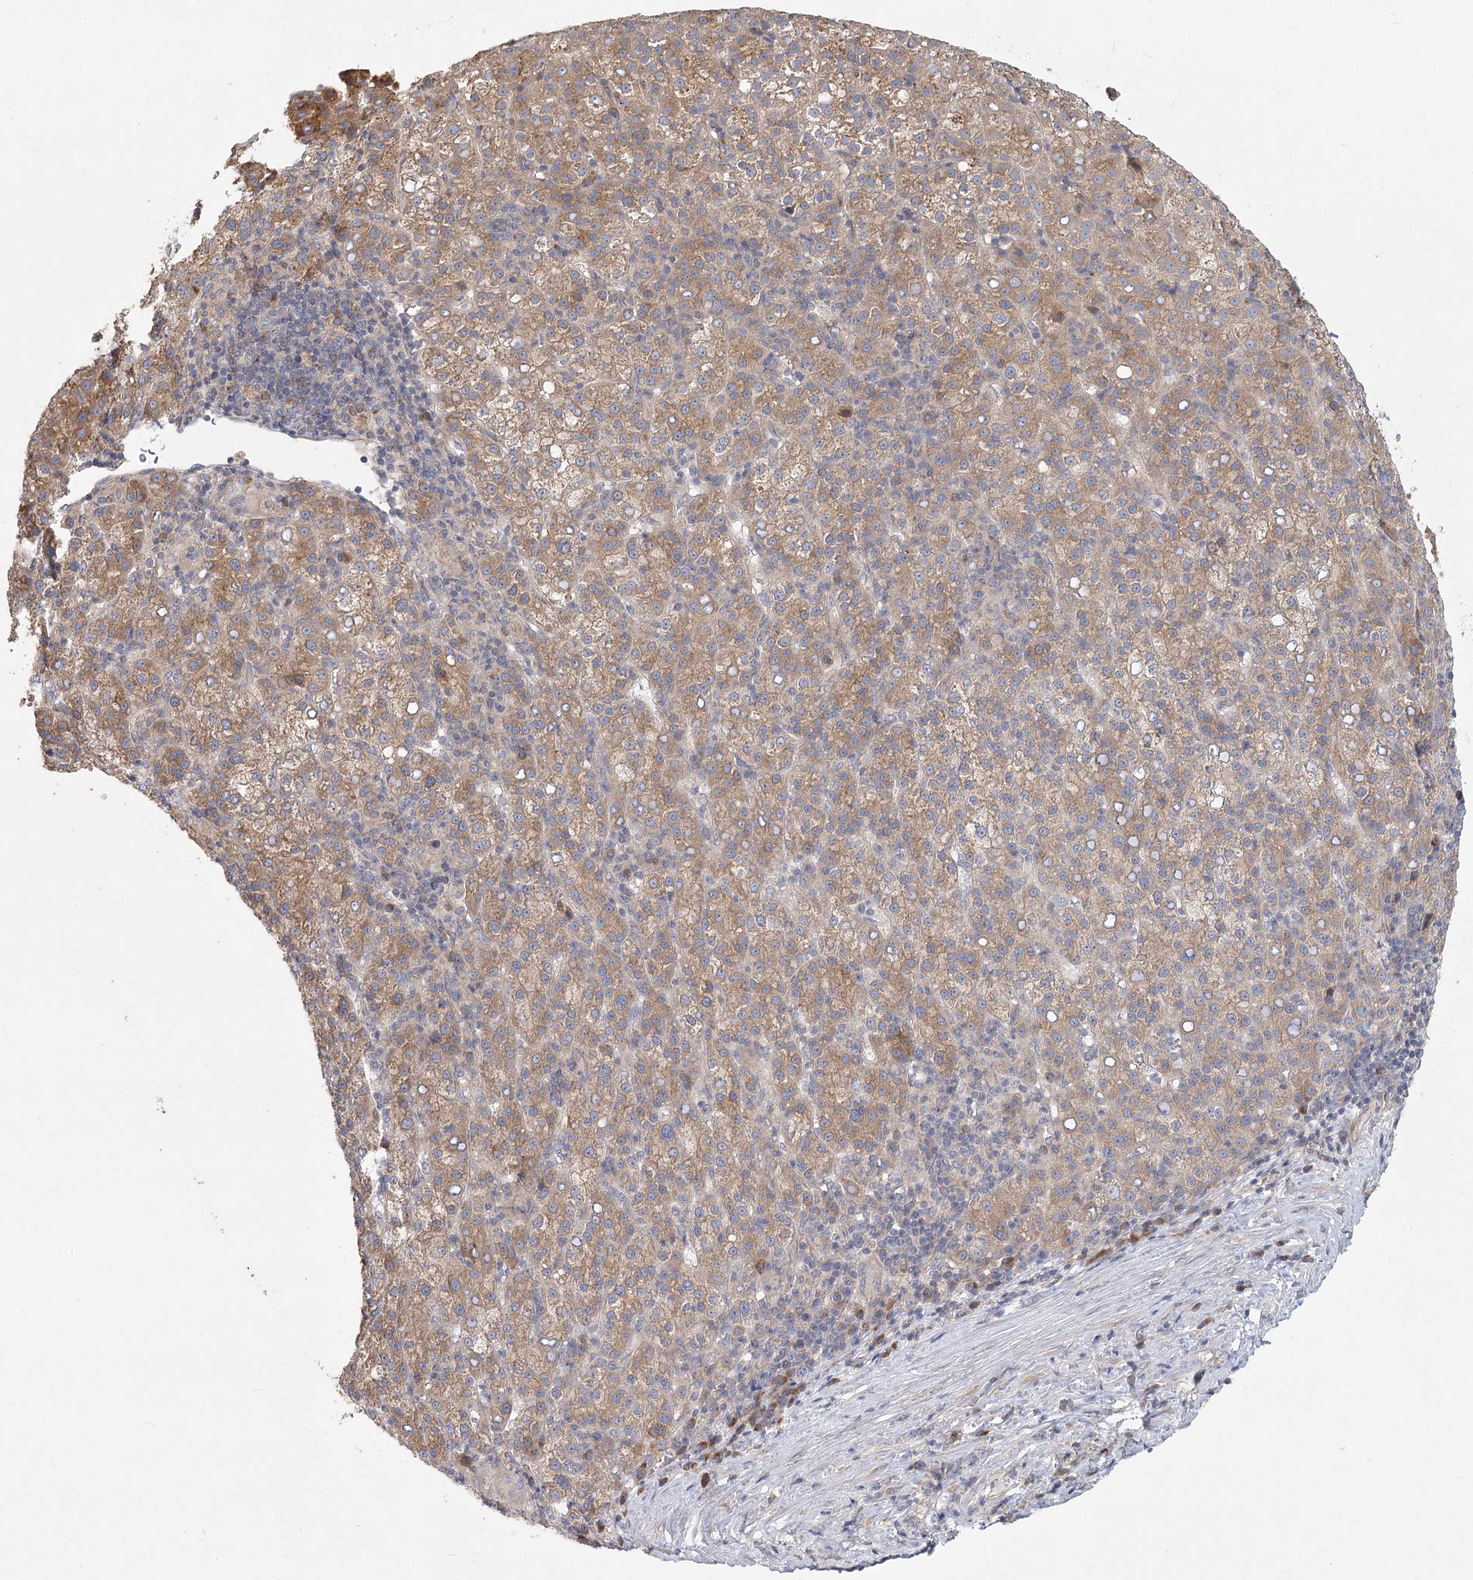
{"staining": {"intensity": "moderate", "quantity": ">75%", "location": "cytoplasmic/membranous"}, "tissue": "liver cancer", "cell_type": "Tumor cells", "image_type": "cancer", "snomed": [{"axis": "morphology", "description": "Carcinoma, Hepatocellular, NOS"}, {"axis": "topography", "description": "Liver"}], "caption": "Immunohistochemistry (IHC) staining of liver hepatocellular carcinoma, which reveals medium levels of moderate cytoplasmic/membranous staining in about >75% of tumor cells indicating moderate cytoplasmic/membranous protein staining. The staining was performed using DAB (3,3'-diaminobenzidine) (brown) for protein detection and nuclei were counterstained in hematoxylin (blue).", "gene": "CNTLN", "patient": {"sex": "female", "age": 58}}